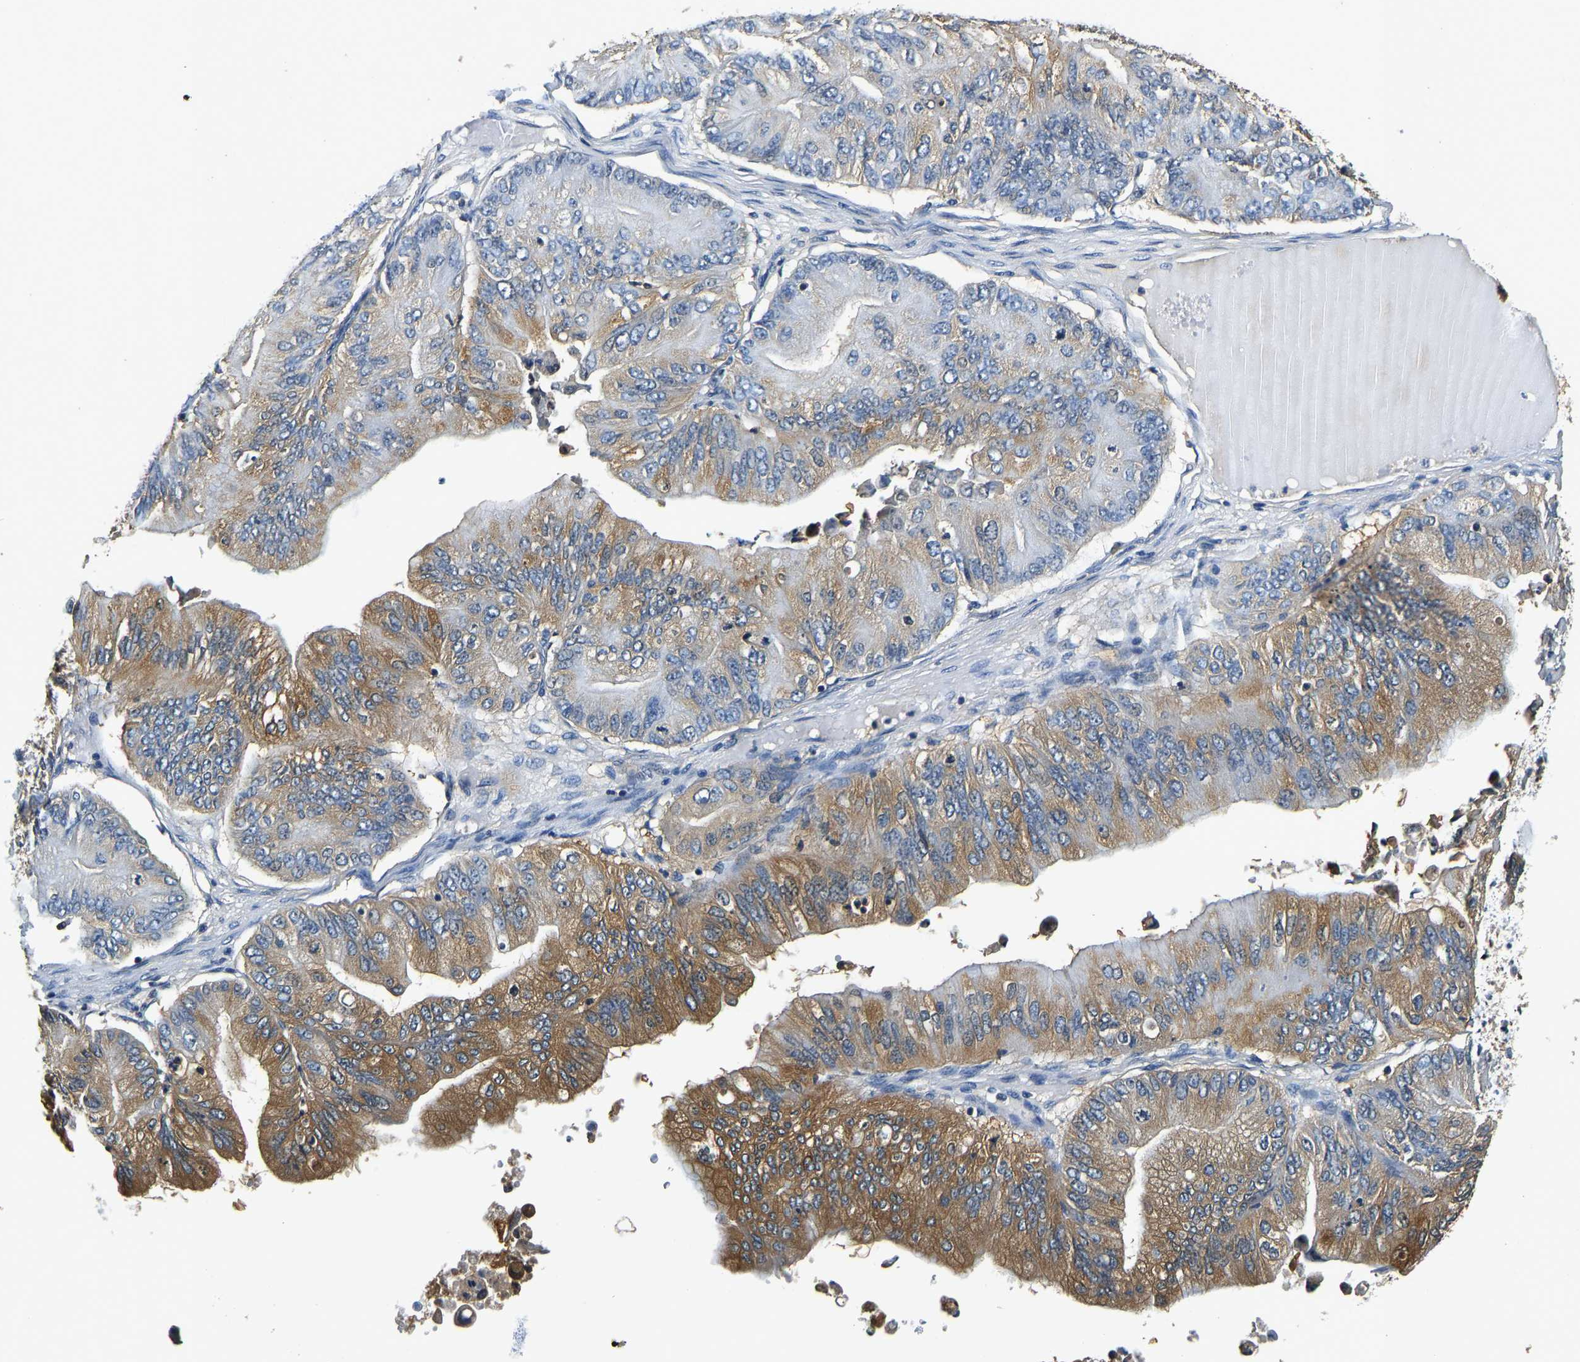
{"staining": {"intensity": "moderate", "quantity": "25%-75%", "location": "cytoplasmic/membranous"}, "tissue": "ovarian cancer", "cell_type": "Tumor cells", "image_type": "cancer", "snomed": [{"axis": "morphology", "description": "Cystadenocarcinoma, mucinous, NOS"}, {"axis": "topography", "description": "Ovary"}], "caption": "An immunohistochemistry micrograph of neoplastic tissue is shown. Protein staining in brown highlights moderate cytoplasmic/membranous positivity in ovarian cancer within tumor cells.", "gene": "RESF1", "patient": {"sex": "female", "age": 61}}